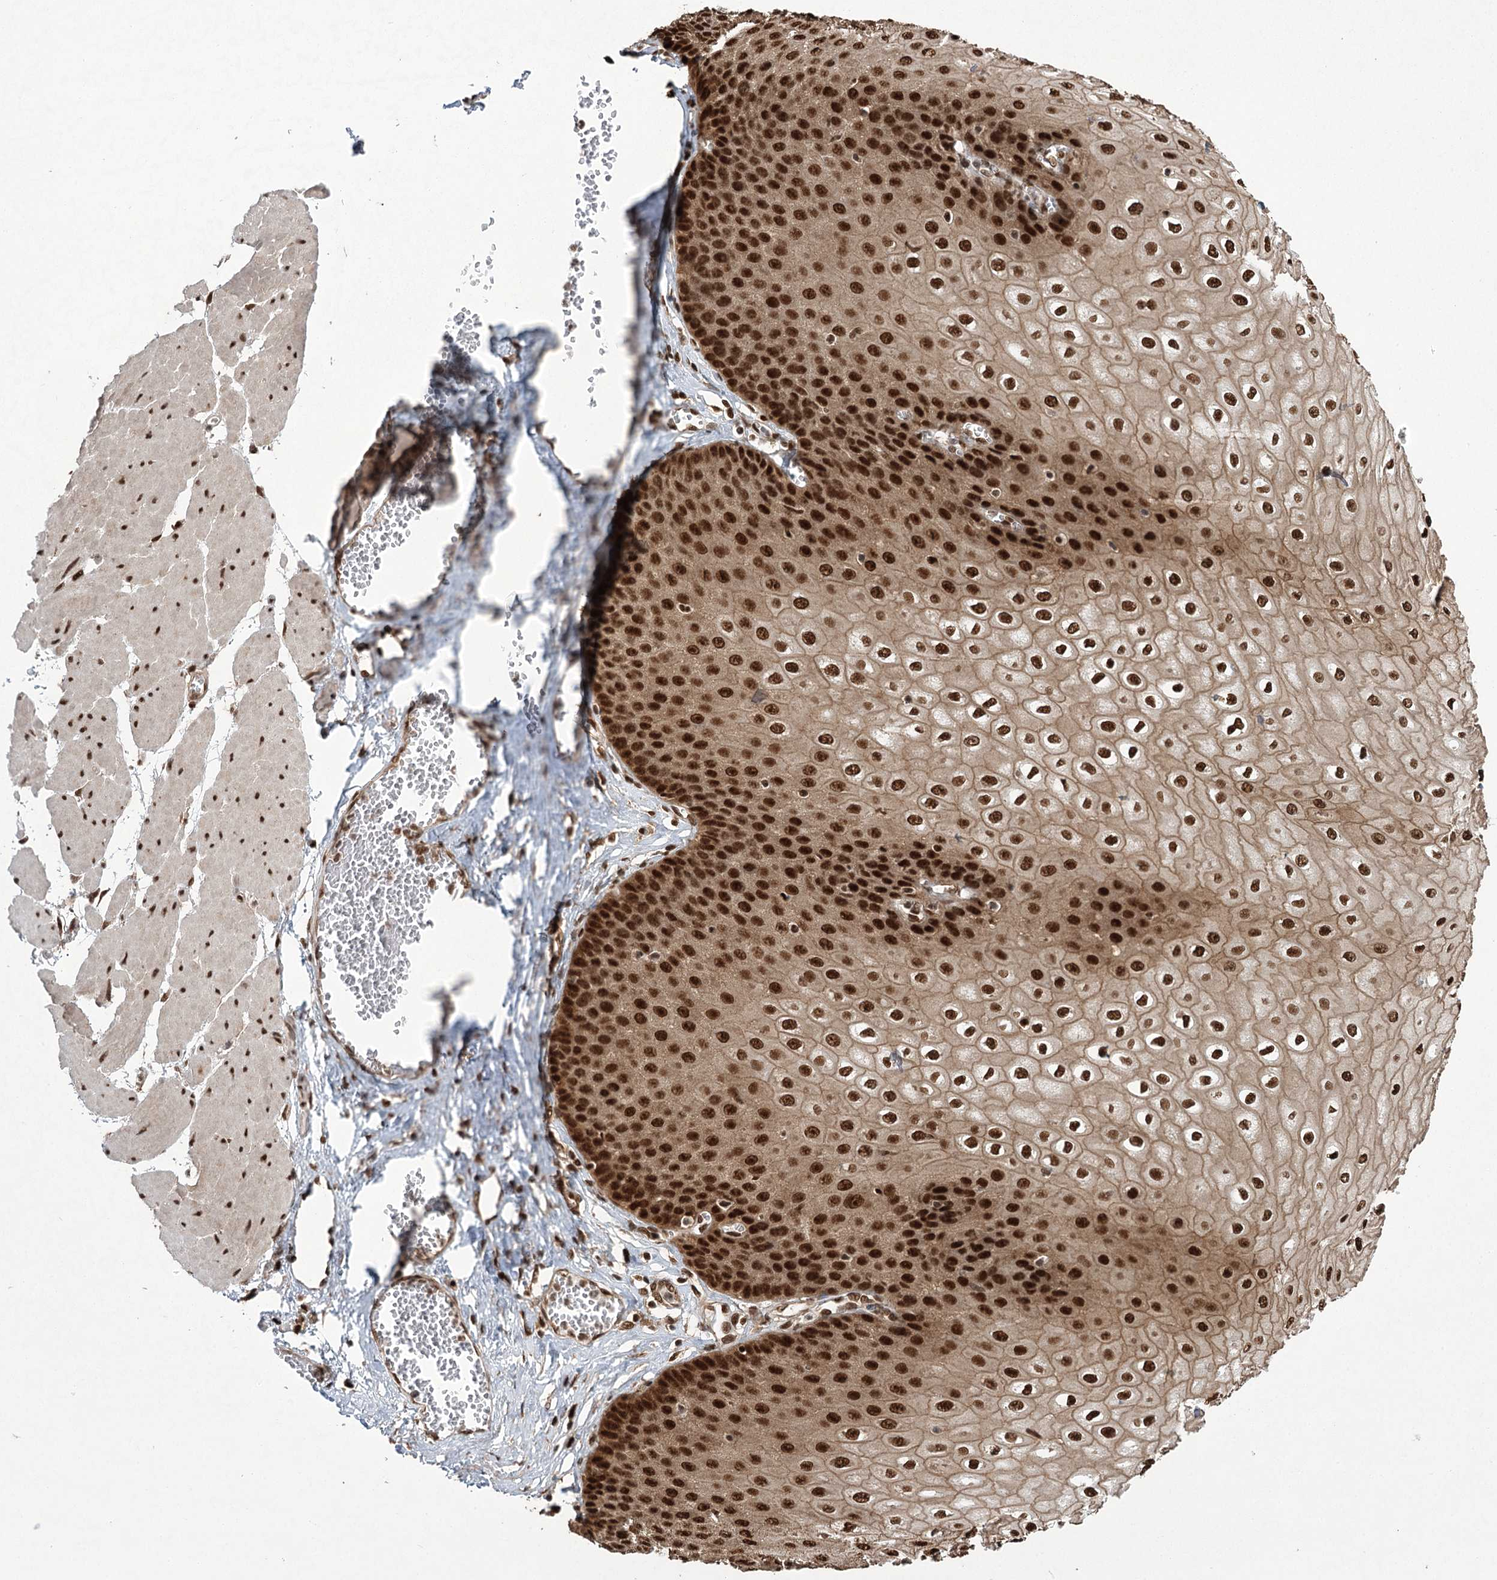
{"staining": {"intensity": "strong", "quantity": ">75%", "location": "cytoplasmic/membranous,nuclear"}, "tissue": "esophagus", "cell_type": "Squamous epithelial cells", "image_type": "normal", "snomed": [{"axis": "morphology", "description": "Normal tissue, NOS"}, {"axis": "topography", "description": "Esophagus"}], "caption": "Esophagus stained with IHC reveals strong cytoplasmic/membranous,nuclear staining in about >75% of squamous epithelial cells. Immunohistochemistry (ihc) stains the protein of interest in brown and the nuclei are stained blue.", "gene": "ZCCHC8", "patient": {"sex": "male", "age": 60}}